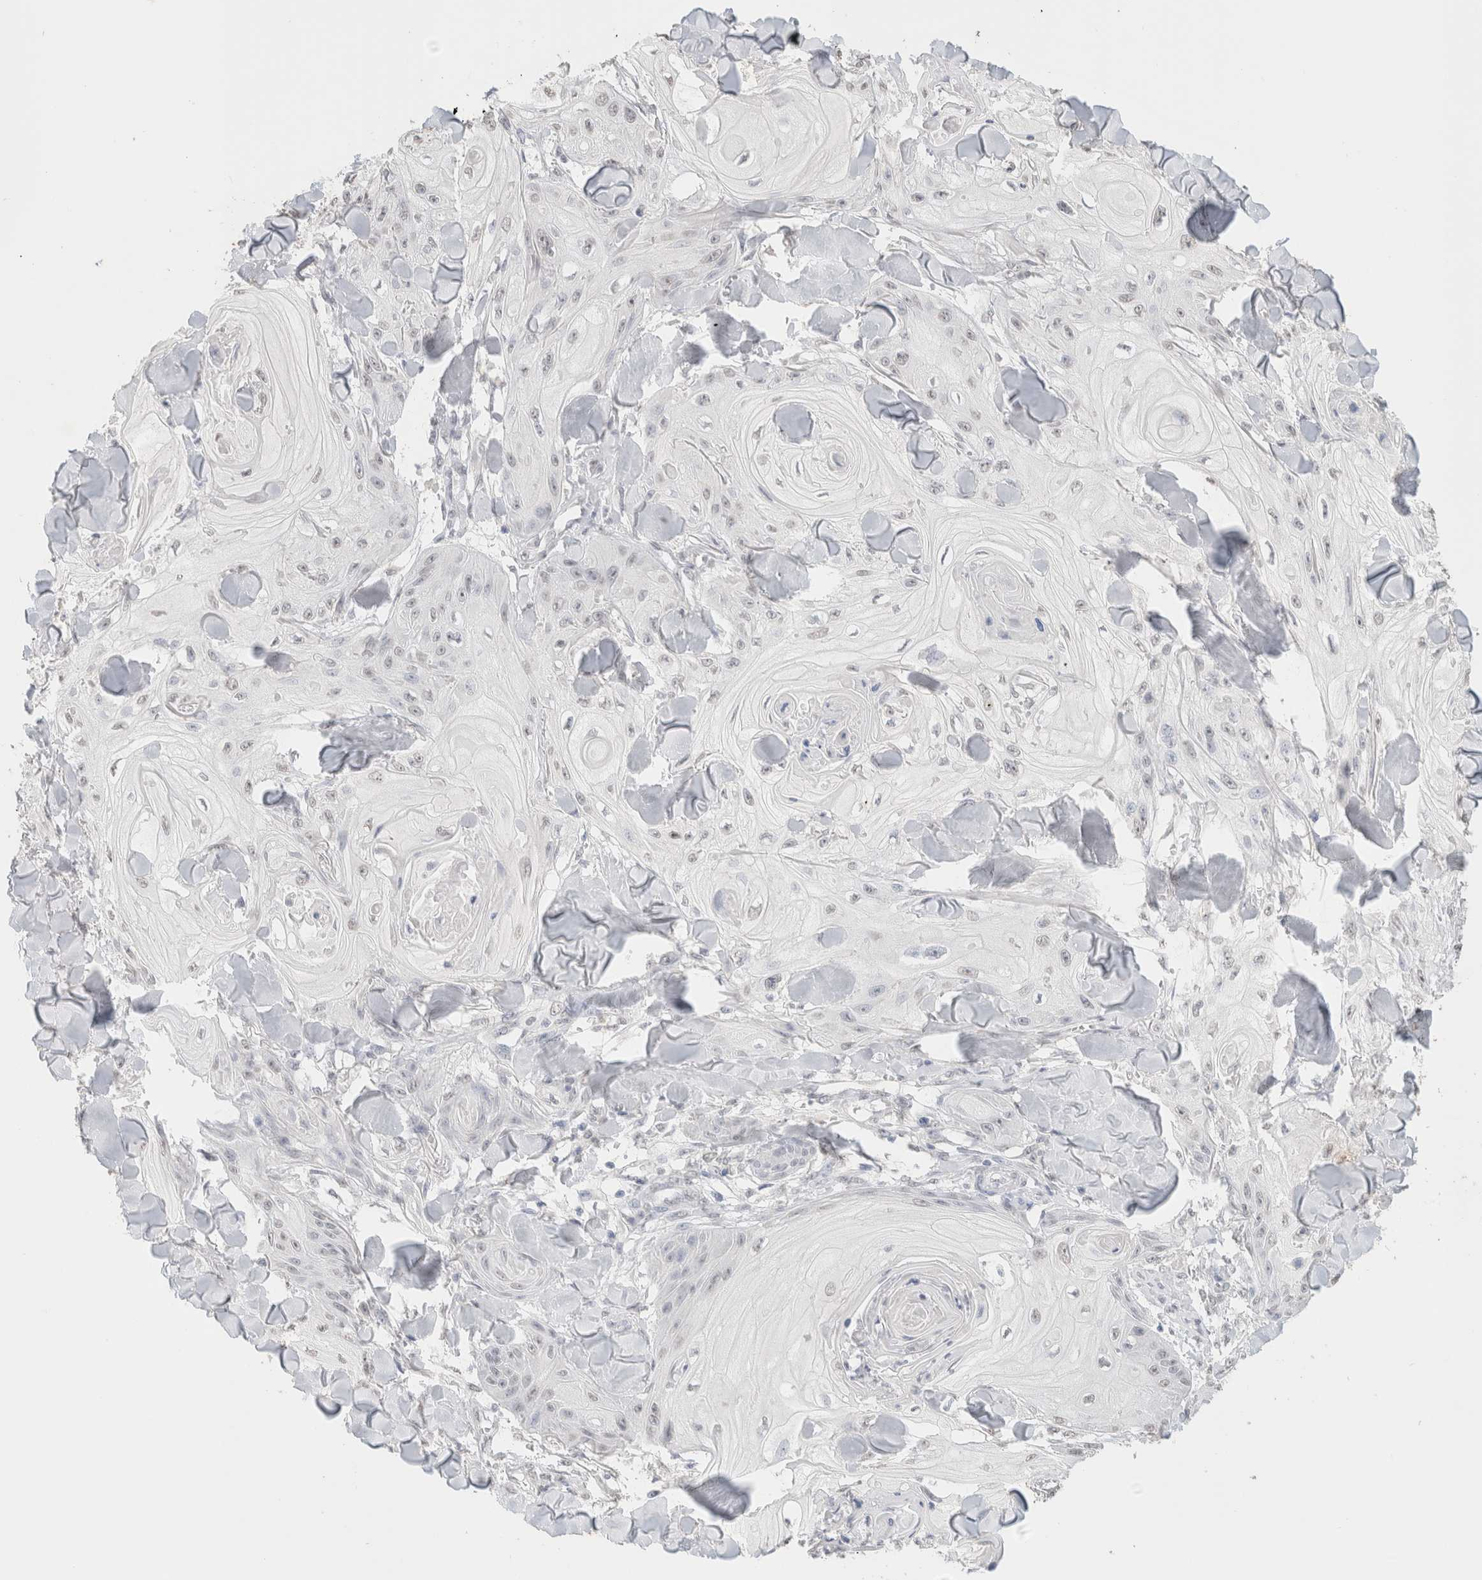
{"staining": {"intensity": "negative", "quantity": "none", "location": "none"}, "tissue": "skin cancer", "cell_type": "Tumor cells", "image_type": "cancer", "snomed": [{"axis": "morphology", "description": "Squamous cell carcinoma, NOS"}, {"axis": "topography", "description": "Skin"}], "caption": "Immunohistochemistry image of skin squamous cell carcinoma stained for a protein (brown), which demonstrates no staining in tumor cells.", "gene": "CD80", "patient": {"sex": "male", "age": 74}}